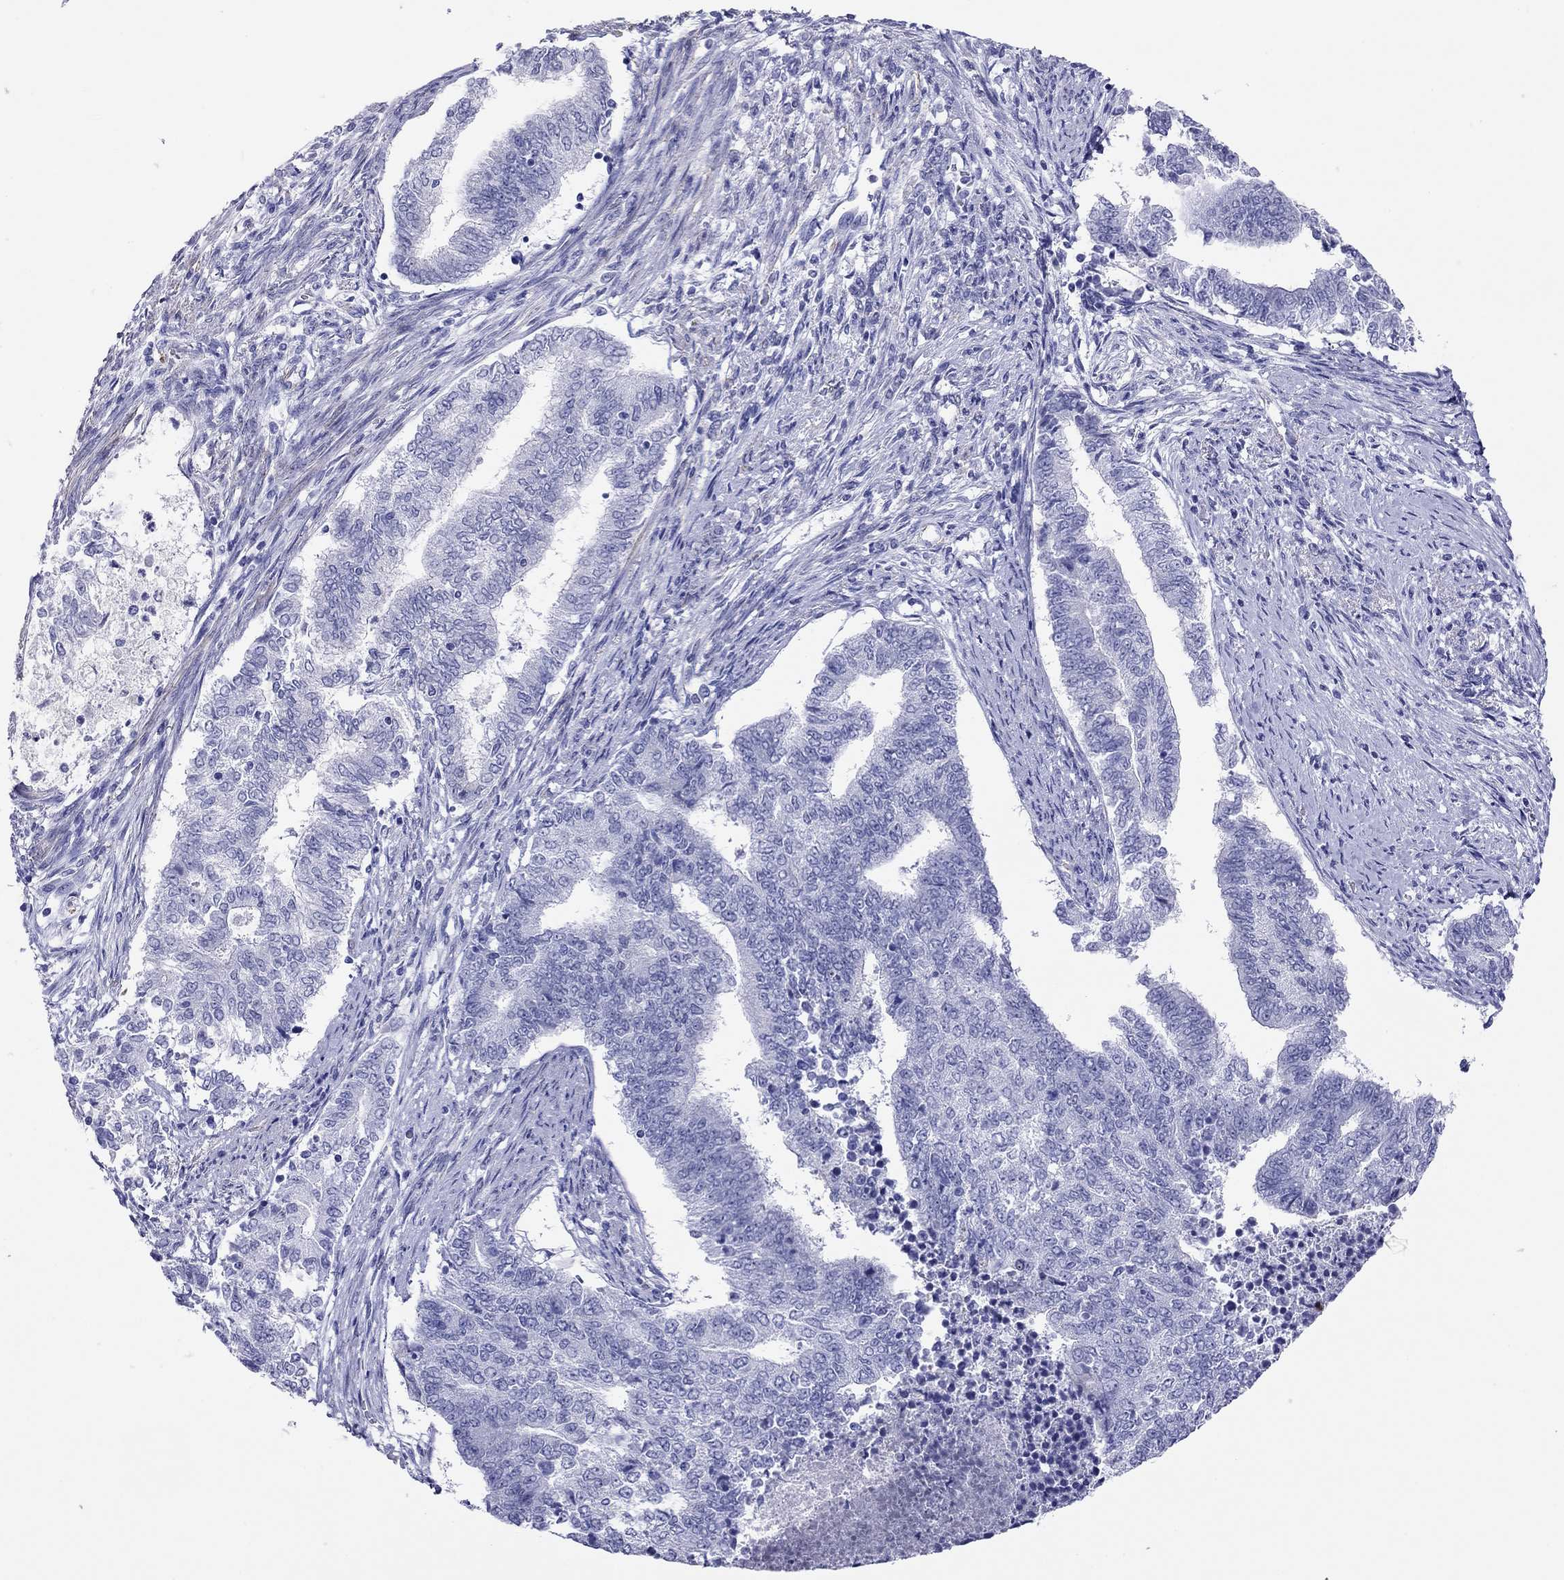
{"staining": {"intensity": "negative", "quantity": "none", "location": "none"}, "tissue": "endometrial cancer", "cell_type": "Tumor cells", "image_type": "cancer", "snomed": [{"axis": "morphology", "description": "Adenocarcinoma, NOS"}, {"axis": "topography", "description": "Endometrium"}], "caption": "Endometrial adenocarcinoma stained for a protein using immunohistochemistry reveals no expression tumor cells.", "gene": "MYMX", "patient": {"sex": "female", "age": 65}}